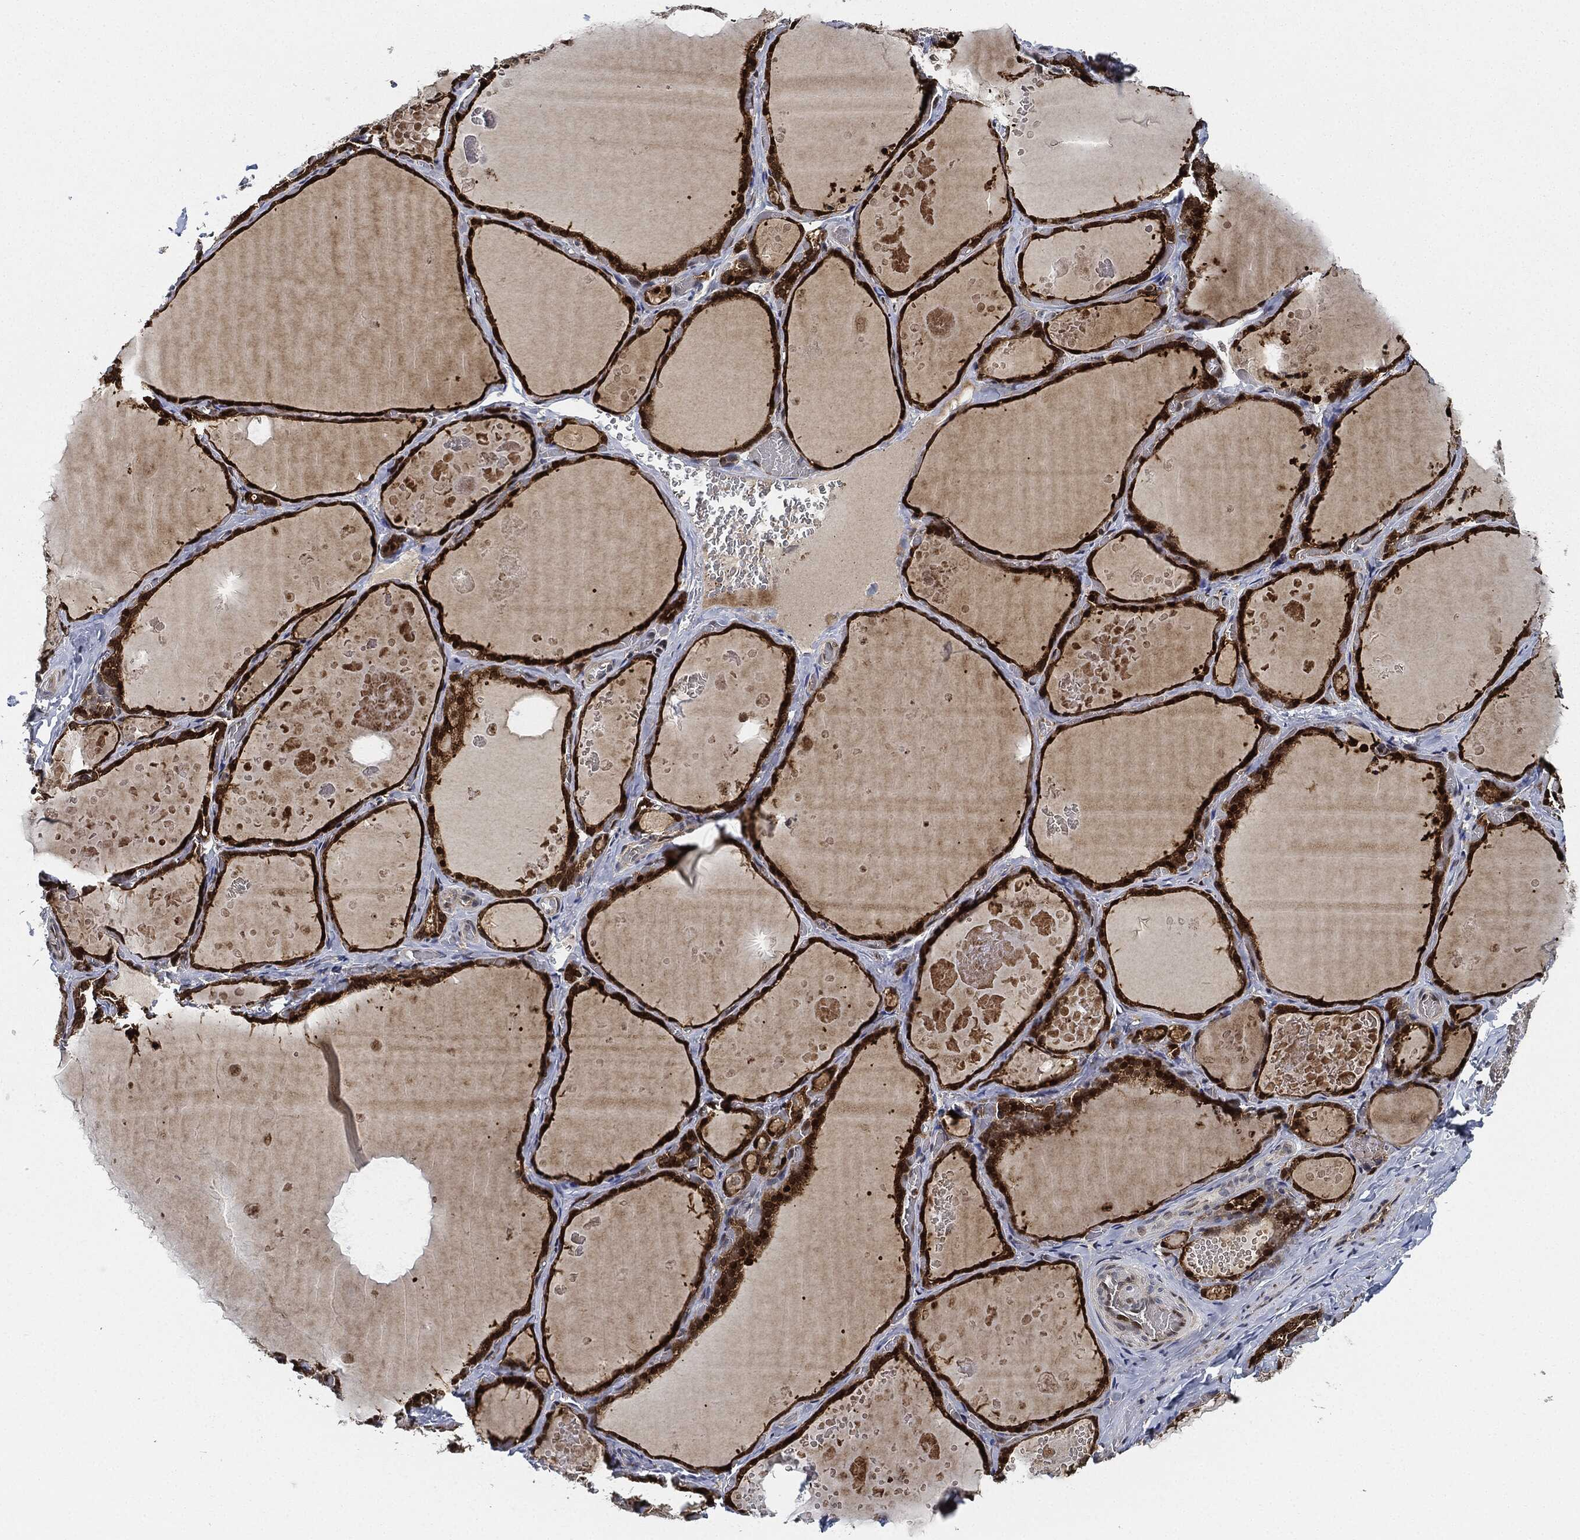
{"staining": {"intensity": "strong", "quantity": ">75%", "location": "cytoplasmic/membranous,nuclear"}, "tissue": "thyroid gland", "cell_type": "Glandular cells", "image_type": "normal", "snomed": [{"axis": "morphology", "description": "Normal tissue, NOS"}, {"axis": "topography", "description": "Thyroid gland"}], "caption": "An immunohistochemistry (IHC) micrograph of benign tissue is shown. Protein staining in brown highlights strong cytoplasmic/membranous,nuclear positivity in thyroid gland within glandular cells.", "gene": "RNASEL", "patient": {"sex": "female", "age": 56}}